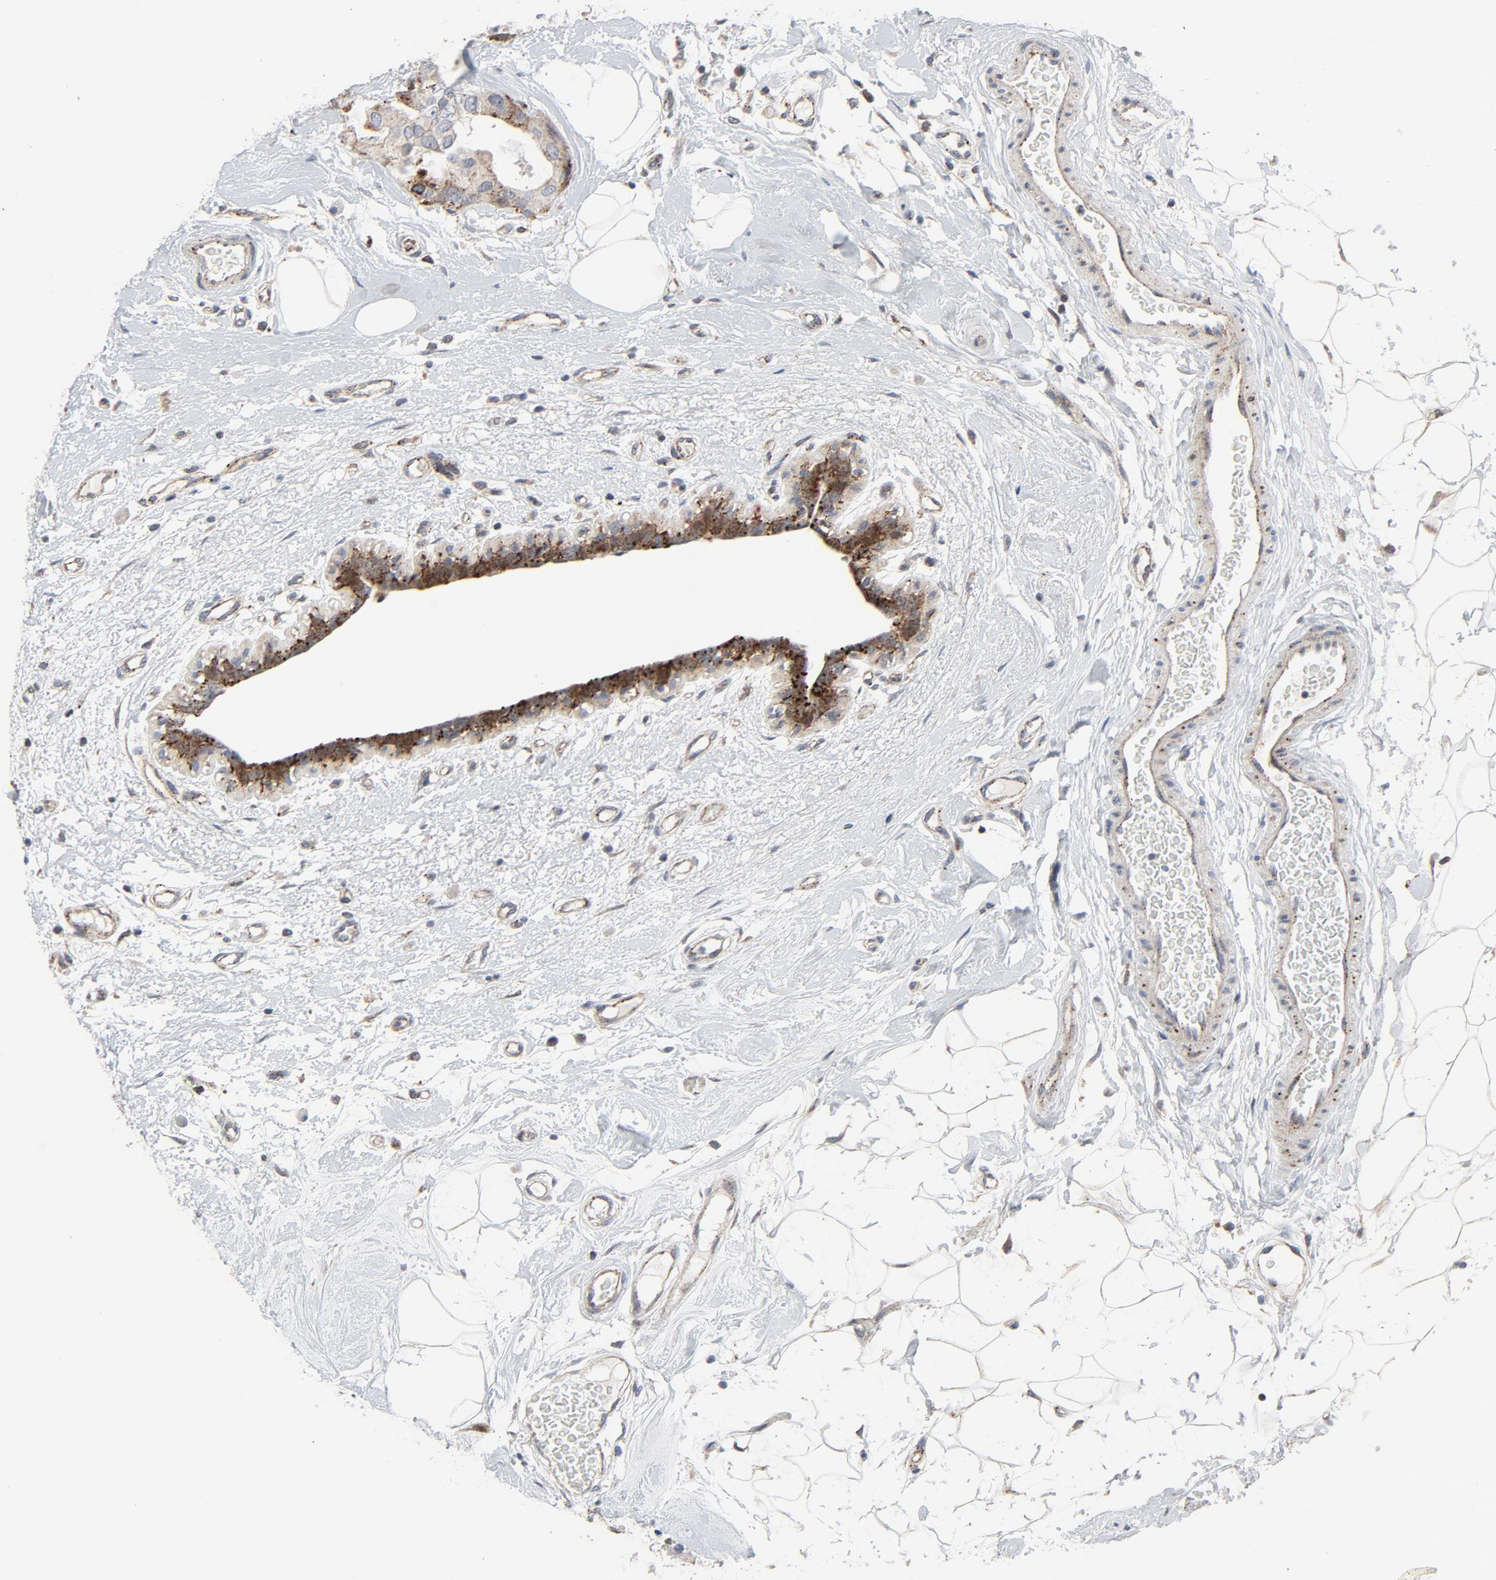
{"staining": {"intensity": "strong", "quantity": "25%-75%", "location": "cytoplasmic/membranous"}, "tissue": "breast cancer", "cell_type": "Tumor cells", "image_type": "cancer", "snomed": [{"axis": "morphology", "description": "Duct carcinoma"}, {"axis": "topography", "description": "Breast"}], "caption": "High-magnification brightfield microscopy of breast cancer stained with DAB (3,3'-diaminobenzidine) (brown) and counterstained with hematoxylin (blue). tumor cells exhibit strong cytoplasmic/membranous staining is seen in about25%-75% of cells. The staining was performed using DAB (3,3'-diaminobenzidine), with brown indicating positive protein expression. Nuclei are stained blue with hematoxylin.", "gene": "AKT2", "patient": {"sex": "female", "age": 40}}